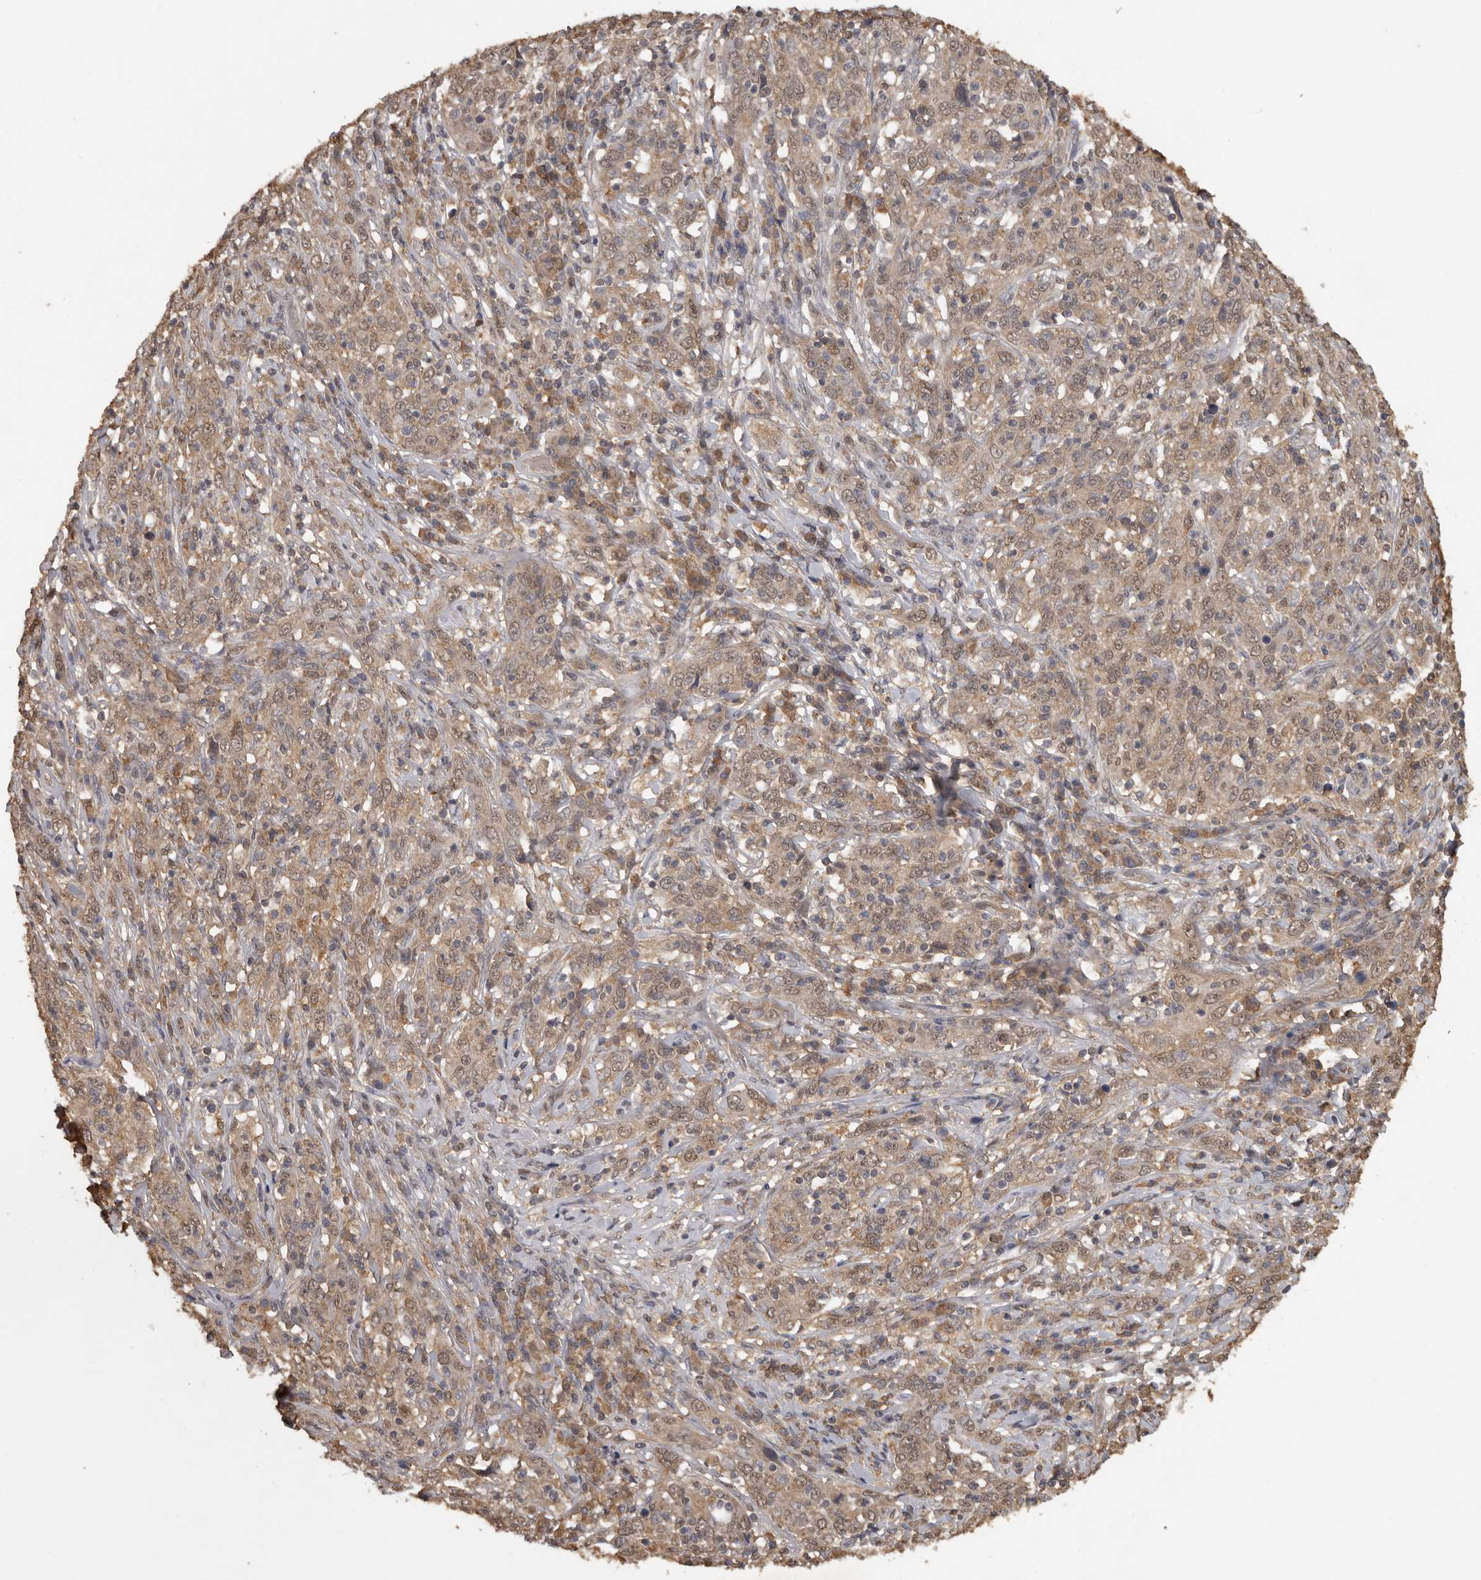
{"staining": {"intensity": "weak", "quantity": ">75%", "location": "cytoplasmic/membranous"}, "tissue": "cervical cancer", "cell_type": "Tumor cells", "image_type": "cancer", "snomed": [{"axis": "morphology", "description": "Squamous cell carcinoma, NOS"}, {"axis": "topography", "description": "Cervix"}], "caption": "This image exhibits IHC staining of cervical cancer, with low weak cytoplasmic/membranous staining in about >75% of tumor cells.", "gene": "MTF1", "patient": {"sex": "female", "age": 46}}